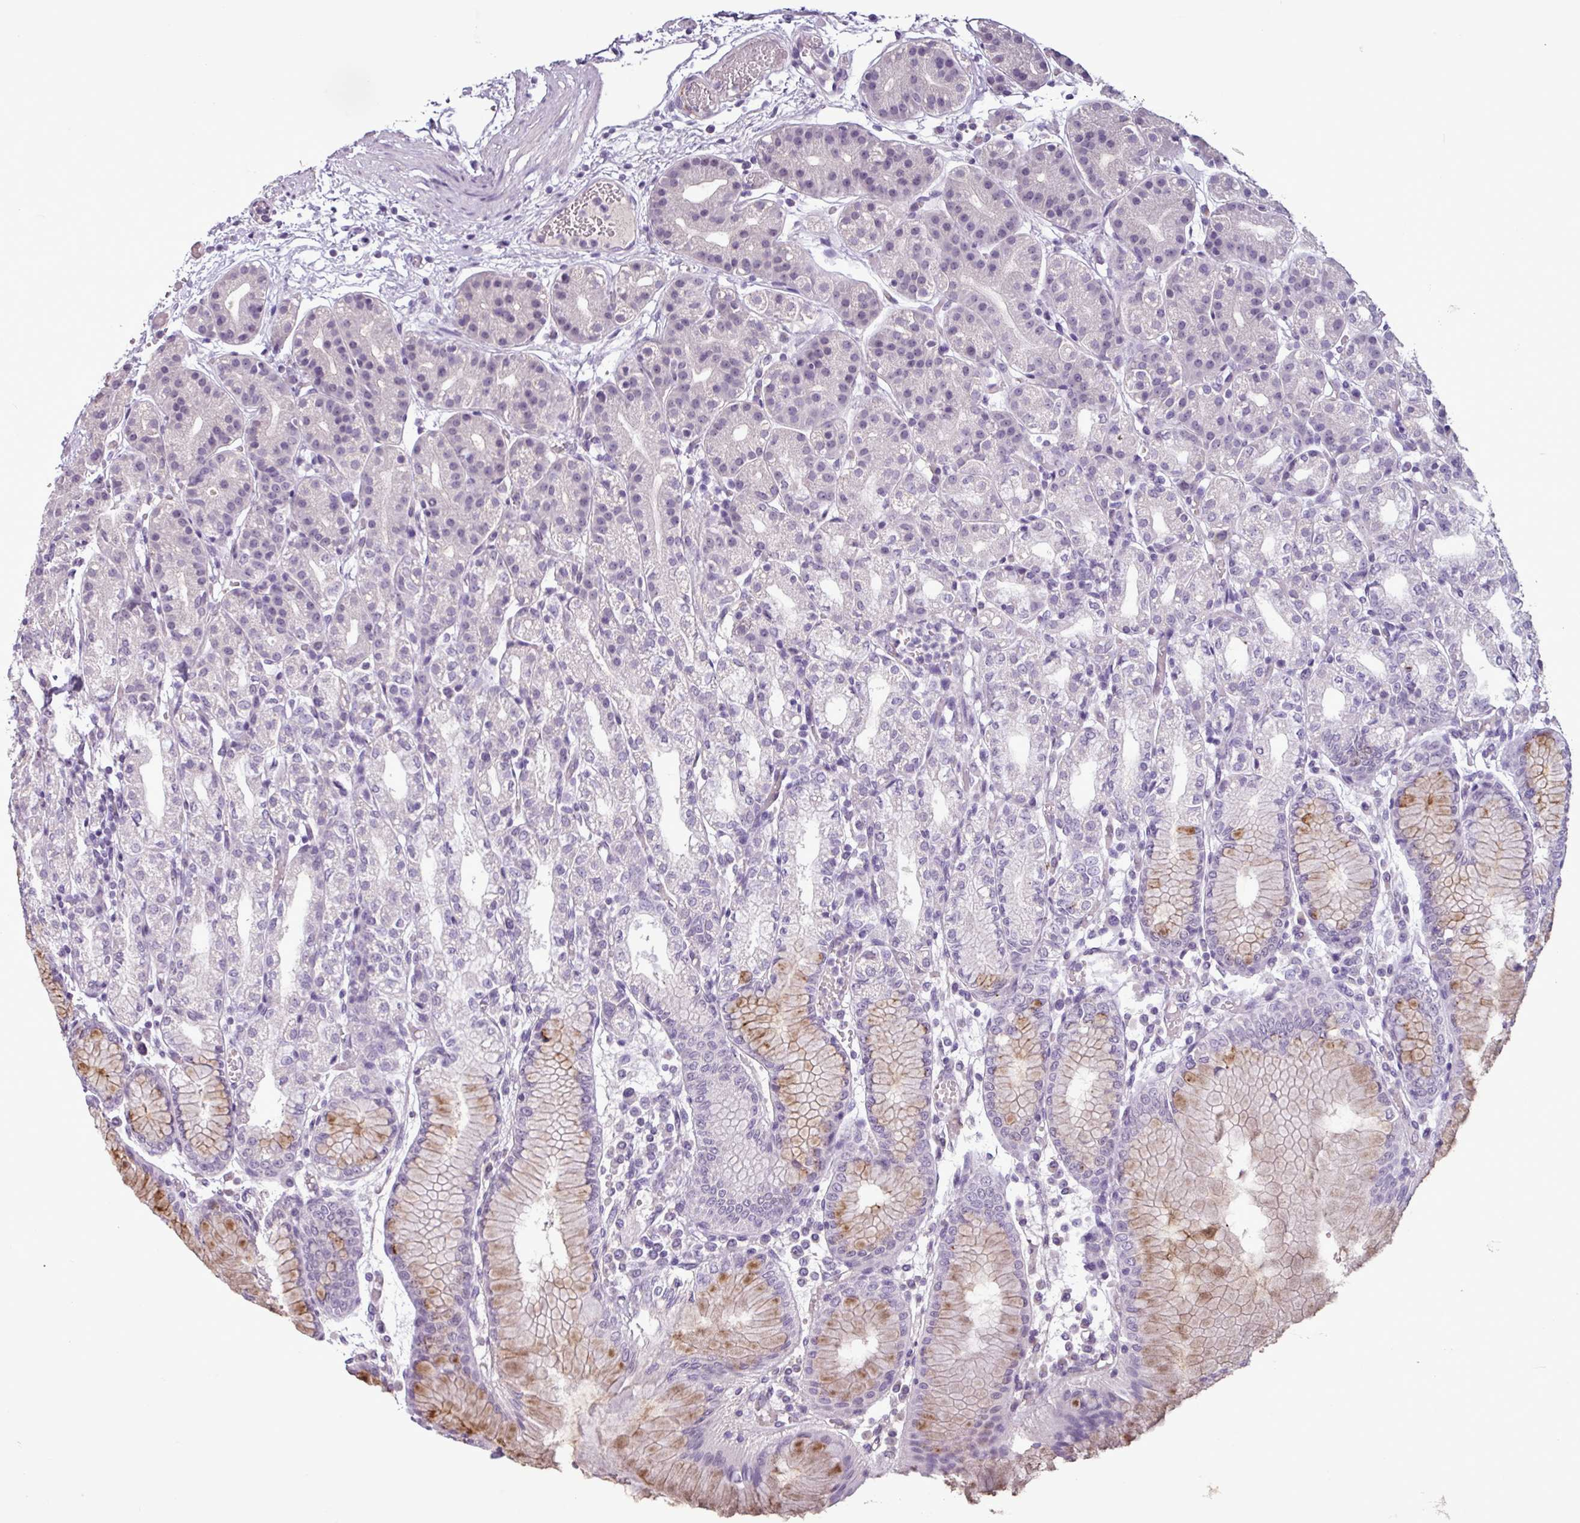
{"staining": {"intensity": "moderate", "quantity": "<25%", "location": "cytoplasmic/membranous"}, "tissue": "stomach", "cell_type": "Glandular cells", "image_type": "normal", "snomed": [{"axis": "morphology", "description": "Normal tissue, NOS"}, {"axis": "topography", "description": "Stomach"}], "caption": "Immunohistochemical staining of normal human stomach shows moderate cytoplasmic/membranous protein staining in approximately <25% of glandular cells.", "gene": "C9orf24", "patient": {"sex": "female", "age": 57}}